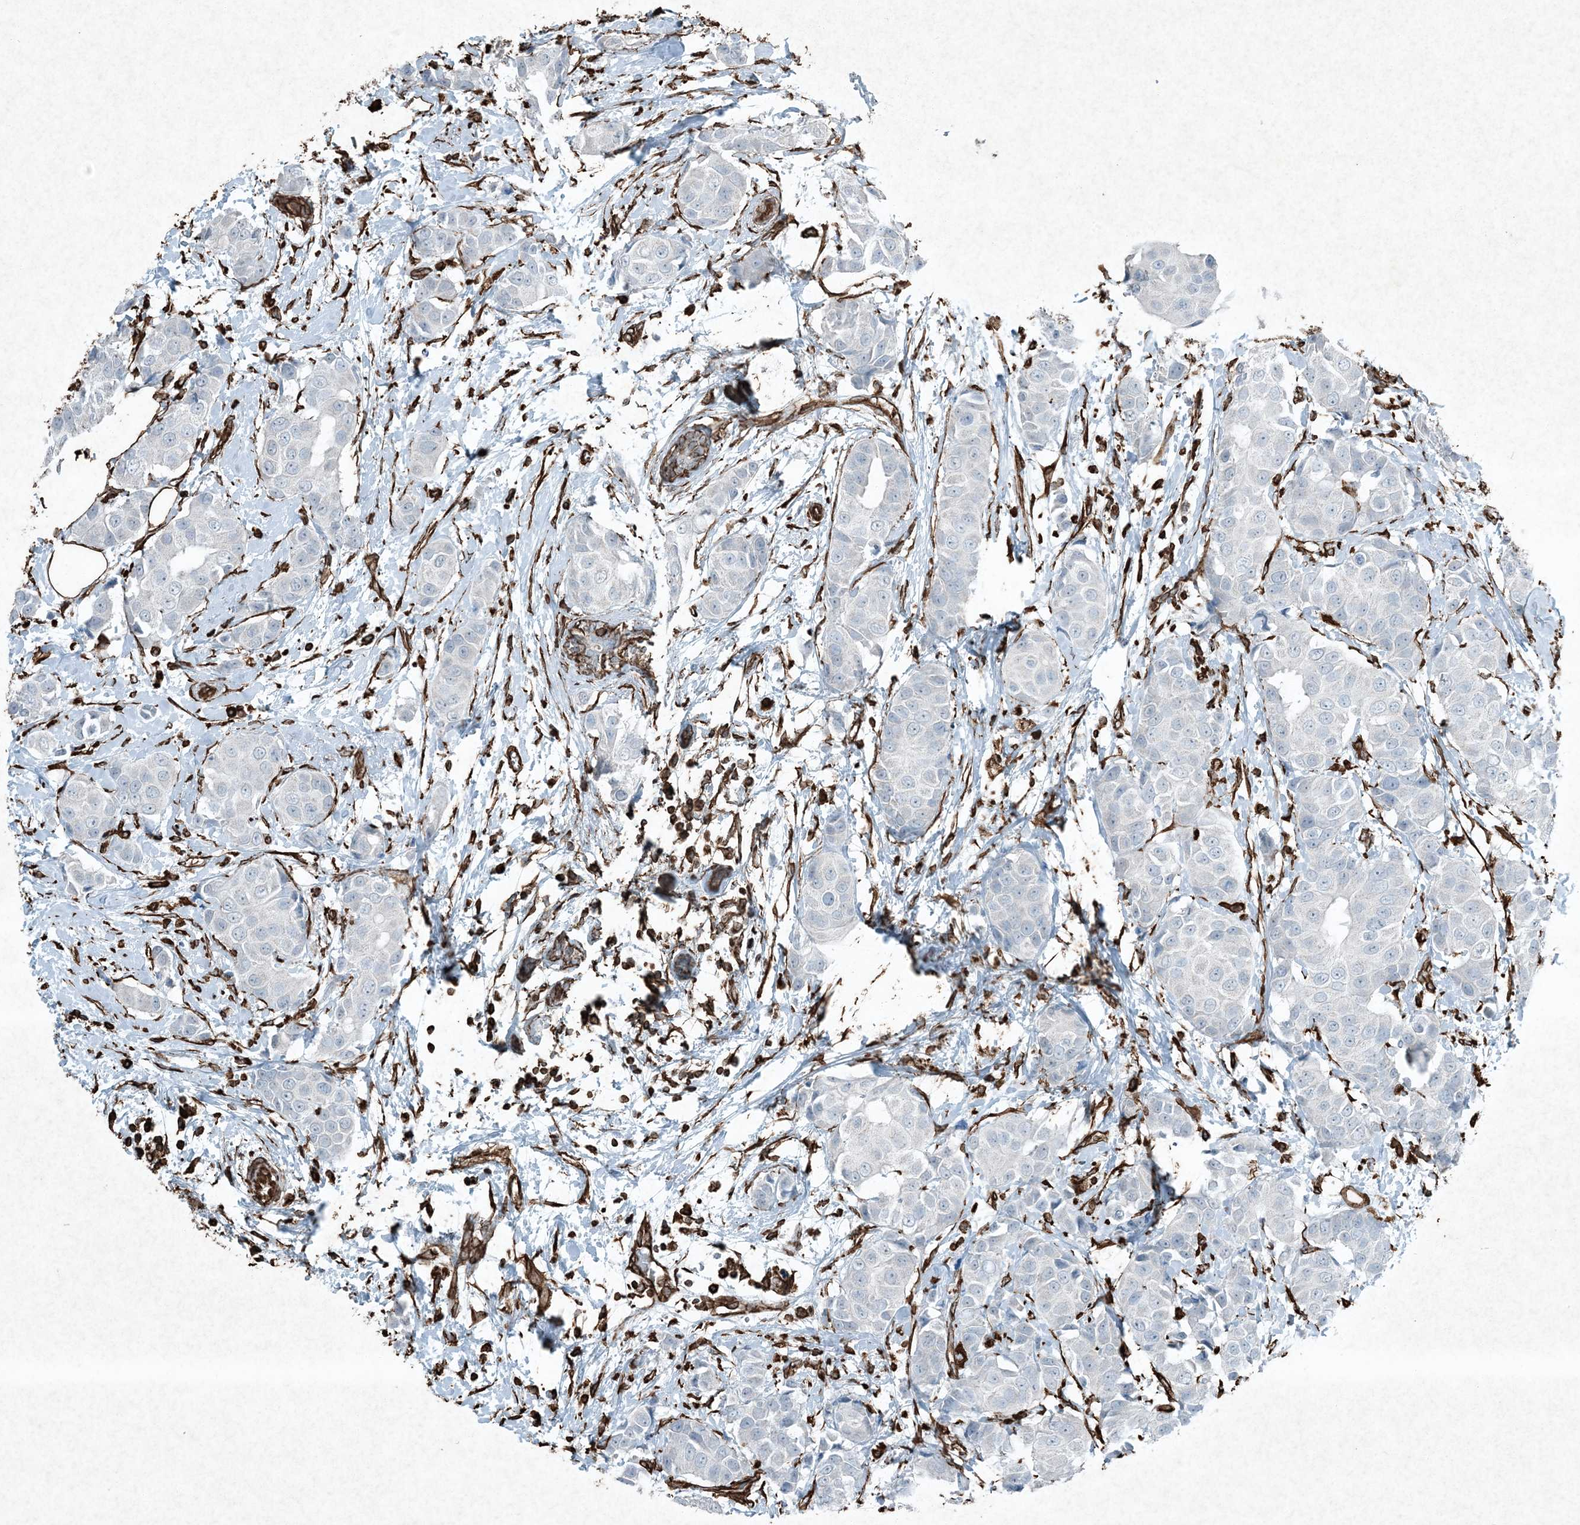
{"staining": {"intensity": "negative", "quantity": "none", "location": "none"}, "tissue": "breast cancer", "cell_type": "Tumor cells", "image_type": "cancer", "snomed": [{"axis": "morphology", "description": "Normal tissue, NOS"}, {"axis": "morphology", "description": "Duct carcinoma"}, {"axis": "topography", "description": "Breast"}], "caption": "High magnification brightfield microscopy of breast cancer stained with DAB (3,3'-diaminobenzidine) (brown) and counterstained with hematoxylin (blue): tumor cells show no significant staining. The staining was performed using DAB to visualize the protein expression in brown, while the nuclei were stained in blue with hematoxylin (Magnification: 20x).", "gene": "RYK", "patient": {"sex": "female", "age": 39}}